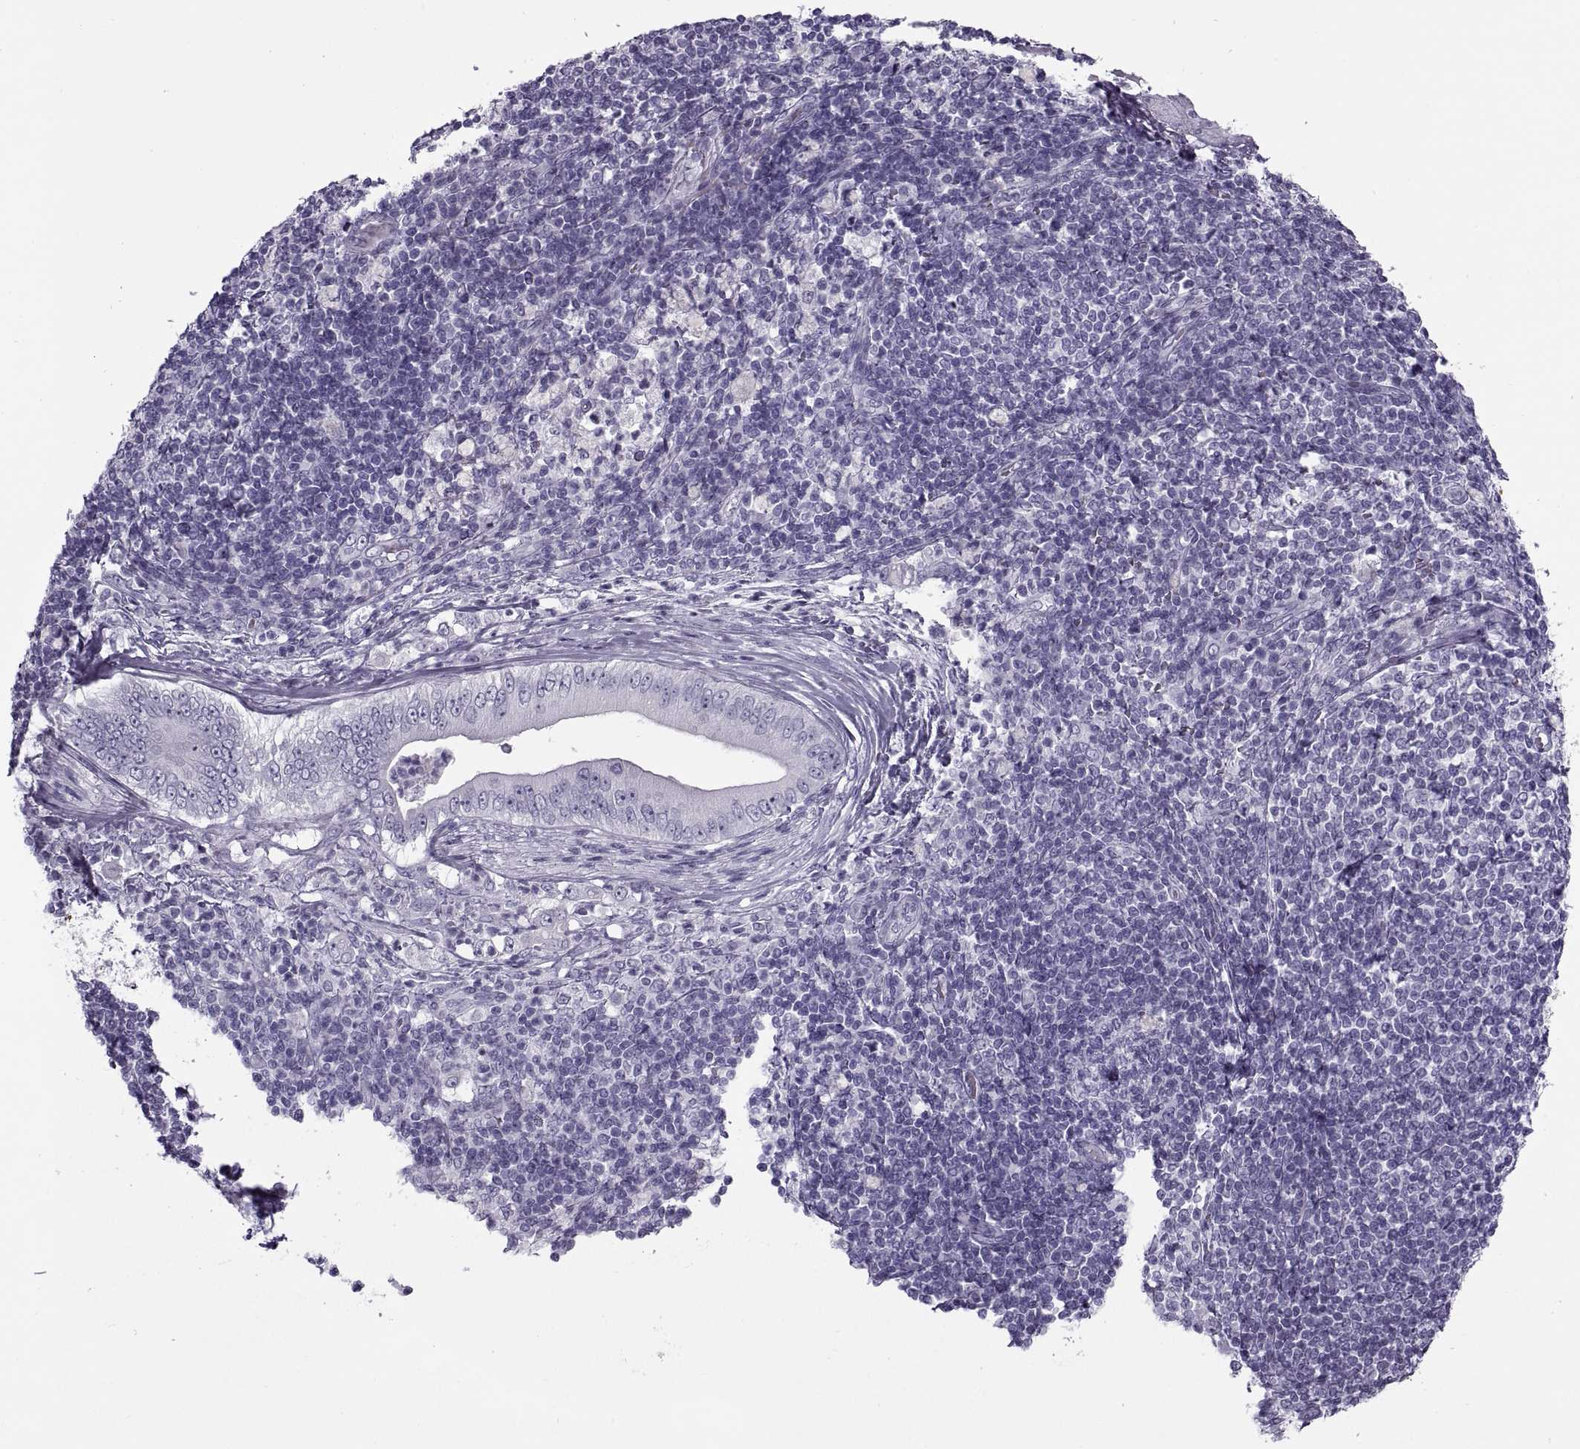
{"staining": {"intensity": "negative", "quantity": "none", "location": "none"}, "tissue": "pancreatic cancer", "cell_type": "Tumor cells", "image_type": "cancer", "snomed": [{"axis": "morphology", "description": "Adenocarcinoma, NOS"}, {"axis": "topography", "description": "Pancreas"}], "caption": "DAB (3,3'-diaminobenzidine) immunohistochemical staining of human pancreatic cancer reveals no significant expression in tumor cells.", "gene": "RLBP1", "patient": {"sex": "male", "age": 71}}